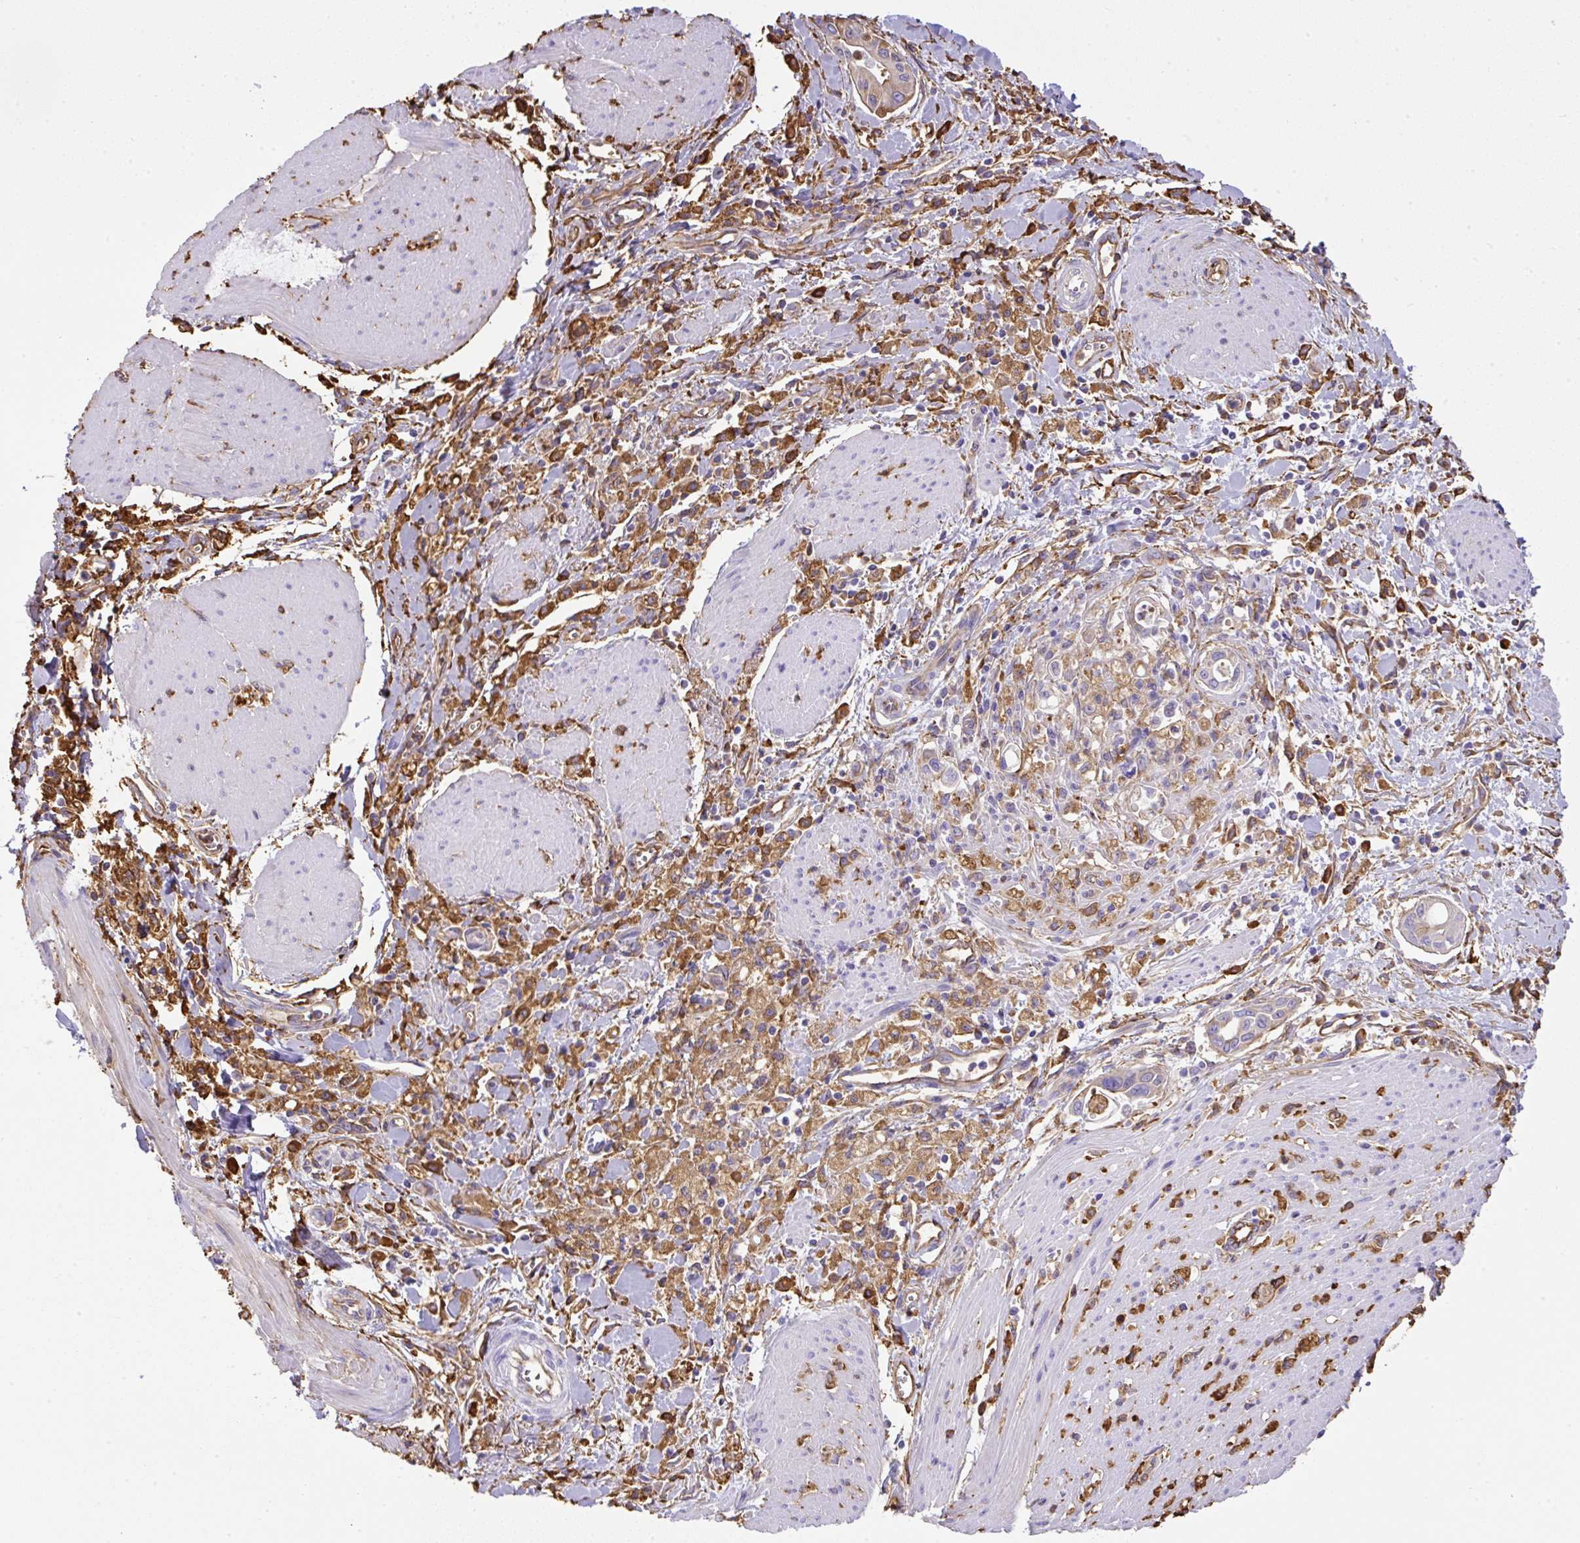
{"staining": {"intensity": "negative", "quantity": "none", "location": "none"}, "tissue": "pancreatic cancer", "cell_type": "Tumor cells", "image_type": "cancer", "snomed": [{"axis": "morphology", "description": "Adenocarcinoma, NOS"}, {"axis": "topography", "description": "Pancreas"}], "caption": "Tumor cells show no significant positivity in pancreatic cancer.", "gene": "MAGEB5", "patient": {"sex": "male", "age": 78}}